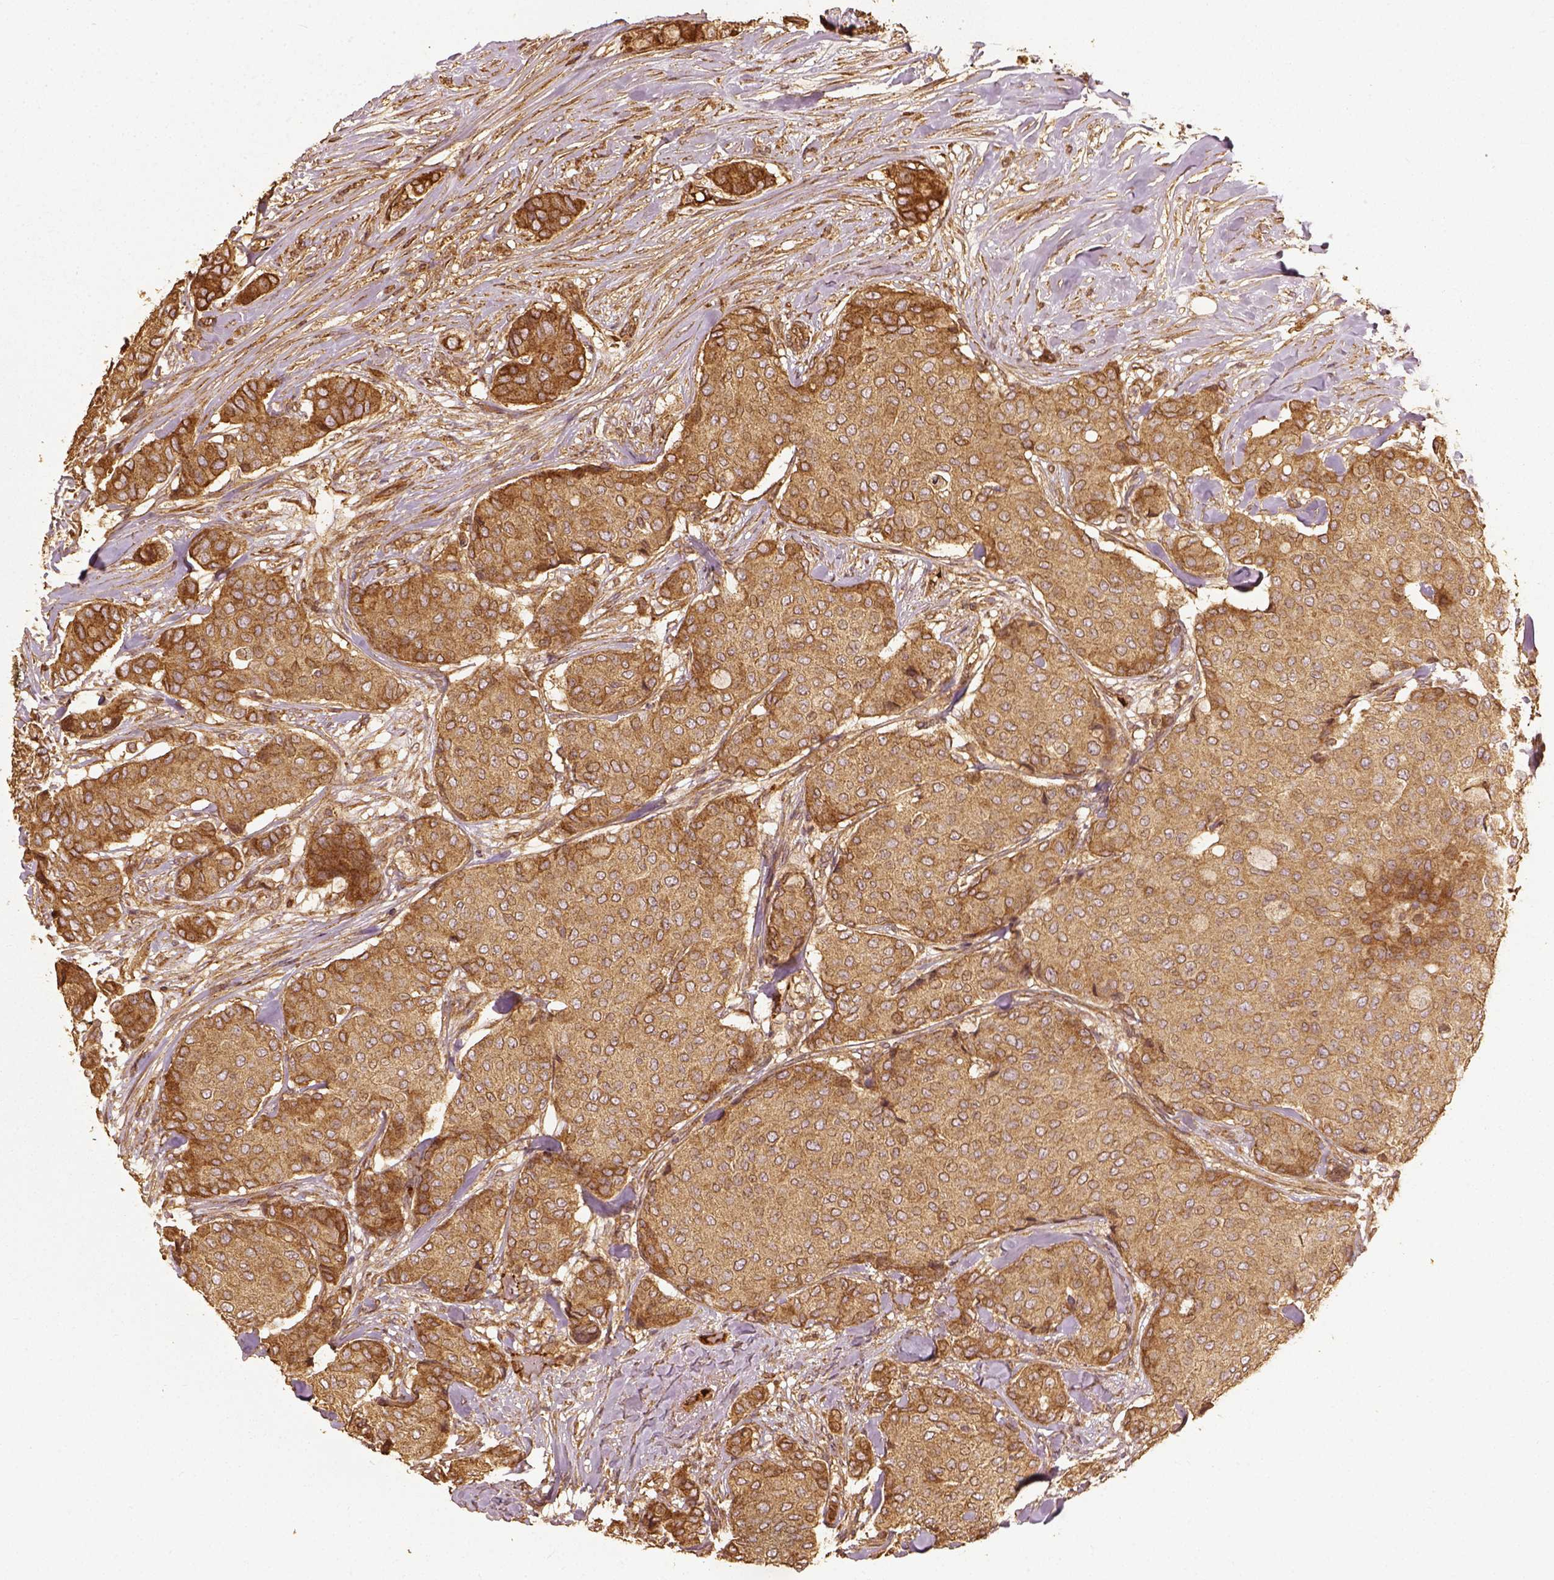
{"staining": {"intensity": "moderate", "quantity": ">75%", "location": "cytoplasmic/membranous"}, "tissue": "breast cancer", "cell_type": "Tumor cells", "image_type": "cancer", "snomed": [{"axis": "morphology", "description": "Duct carcinoma"}, {"axis": "topography", "description": "Breast"}], "caption": "IHC of human breast cancer (invasive ductal carcinoma) exhibits medium levels of moderate cytoplasmic/membranous positivity in approximately >75% of tumor cells.", "gene": "VEGFA", "patient": {"sex": "female", "age": 75}}